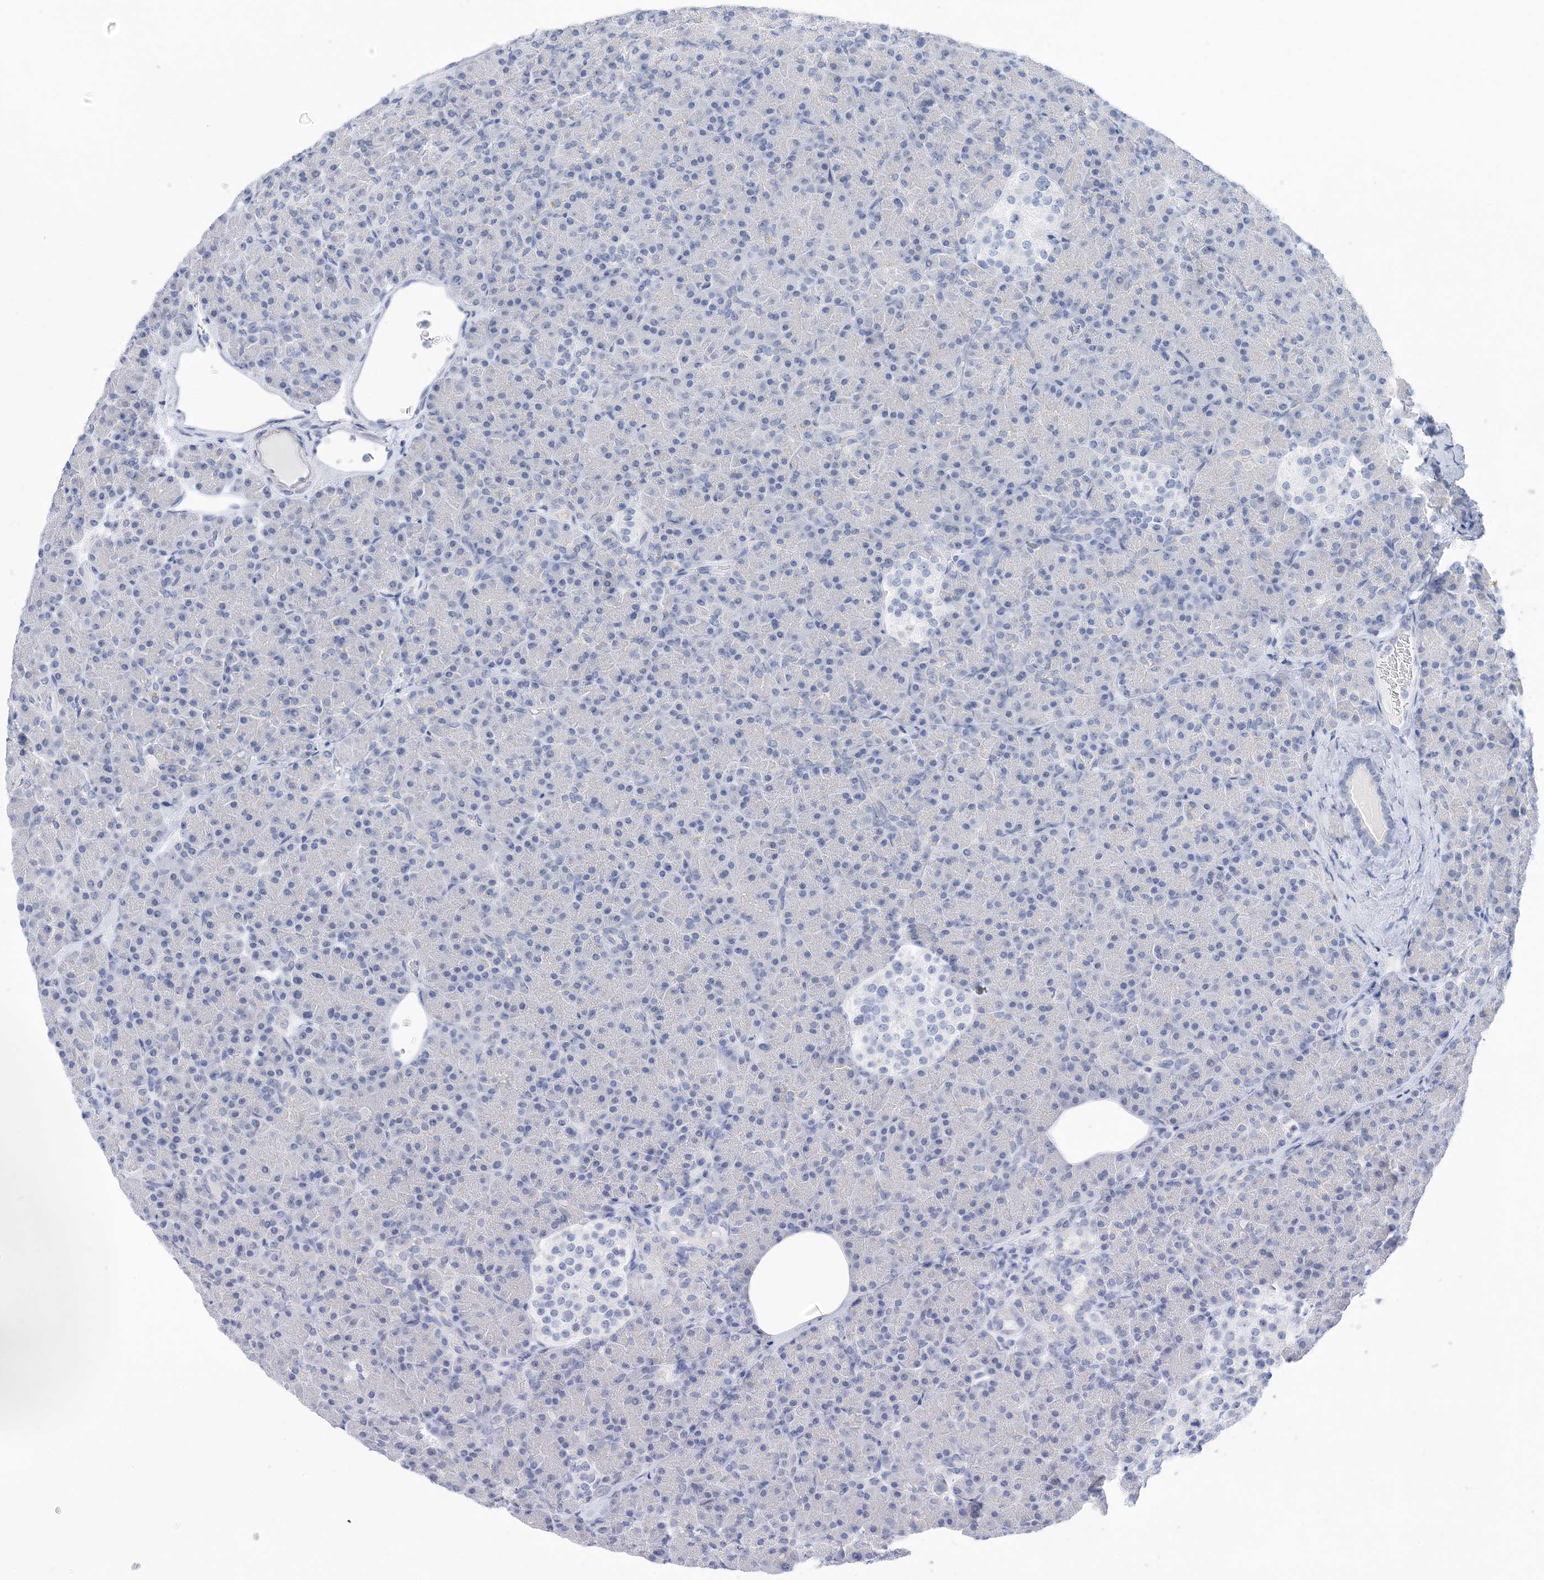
{"staining": {"intensity": "negative", "quantity": "none", "location": "none"}, "tissue": "pancreas", "cell_type": "Exocrine glandular cells", "image_type": "normal", "snomed": [{"axis": "morphology", "description": "Normal tissue, NOS"}, {"axis": "topography", "description": "Pancreas"}], "caption": "Photomicrograph shows no significant protein staining in exocrine glandular cells of normal pancreas. (Immunohistochemistry (ihc), brightfield microscopy, high magnification).", "gene": "SH3YL1", "patient": {"sex": "female", "age": 43}}